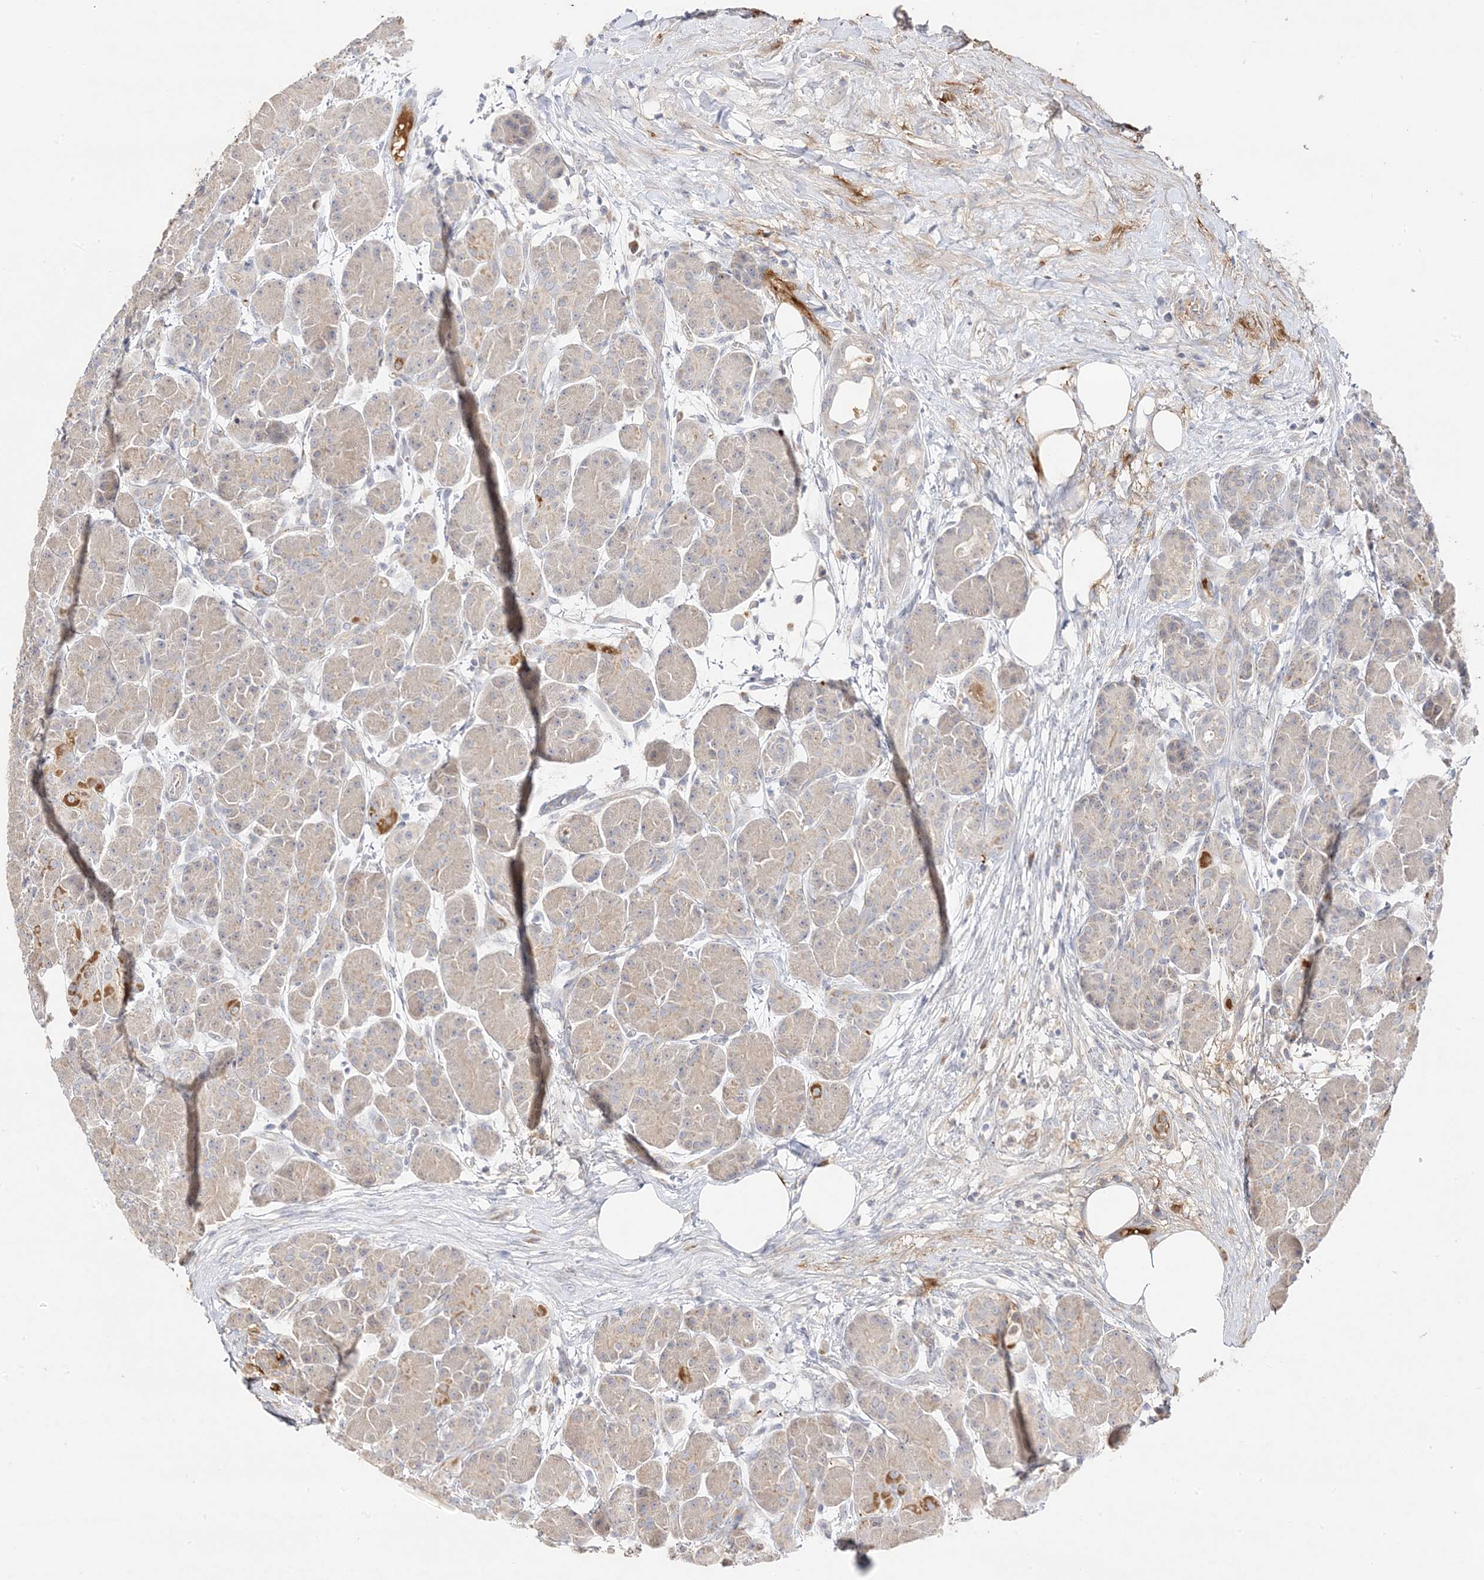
{"staining": {"intensity": "weak", "quantity": ">75%", "location": "cytoplasmic/membranous"}, "tissue": "pancreas", "cell_type": "Exocrine glandular cells", "image_type": "normal", "snomed": [{"axis": "morphology", "description": "Normal tissue, NOS"}, {"axis": "topography", "description": "Pancreas"}], "caption": "High-power microscopy captured an immunohistochemistry histopathology image of benign pancreas, revealing weak cytoplasmic/membranous staining in about >75% of exocrine glandular cells.", "gene": "TRANK1", "patient": {"sex": "male", "age": 63}}